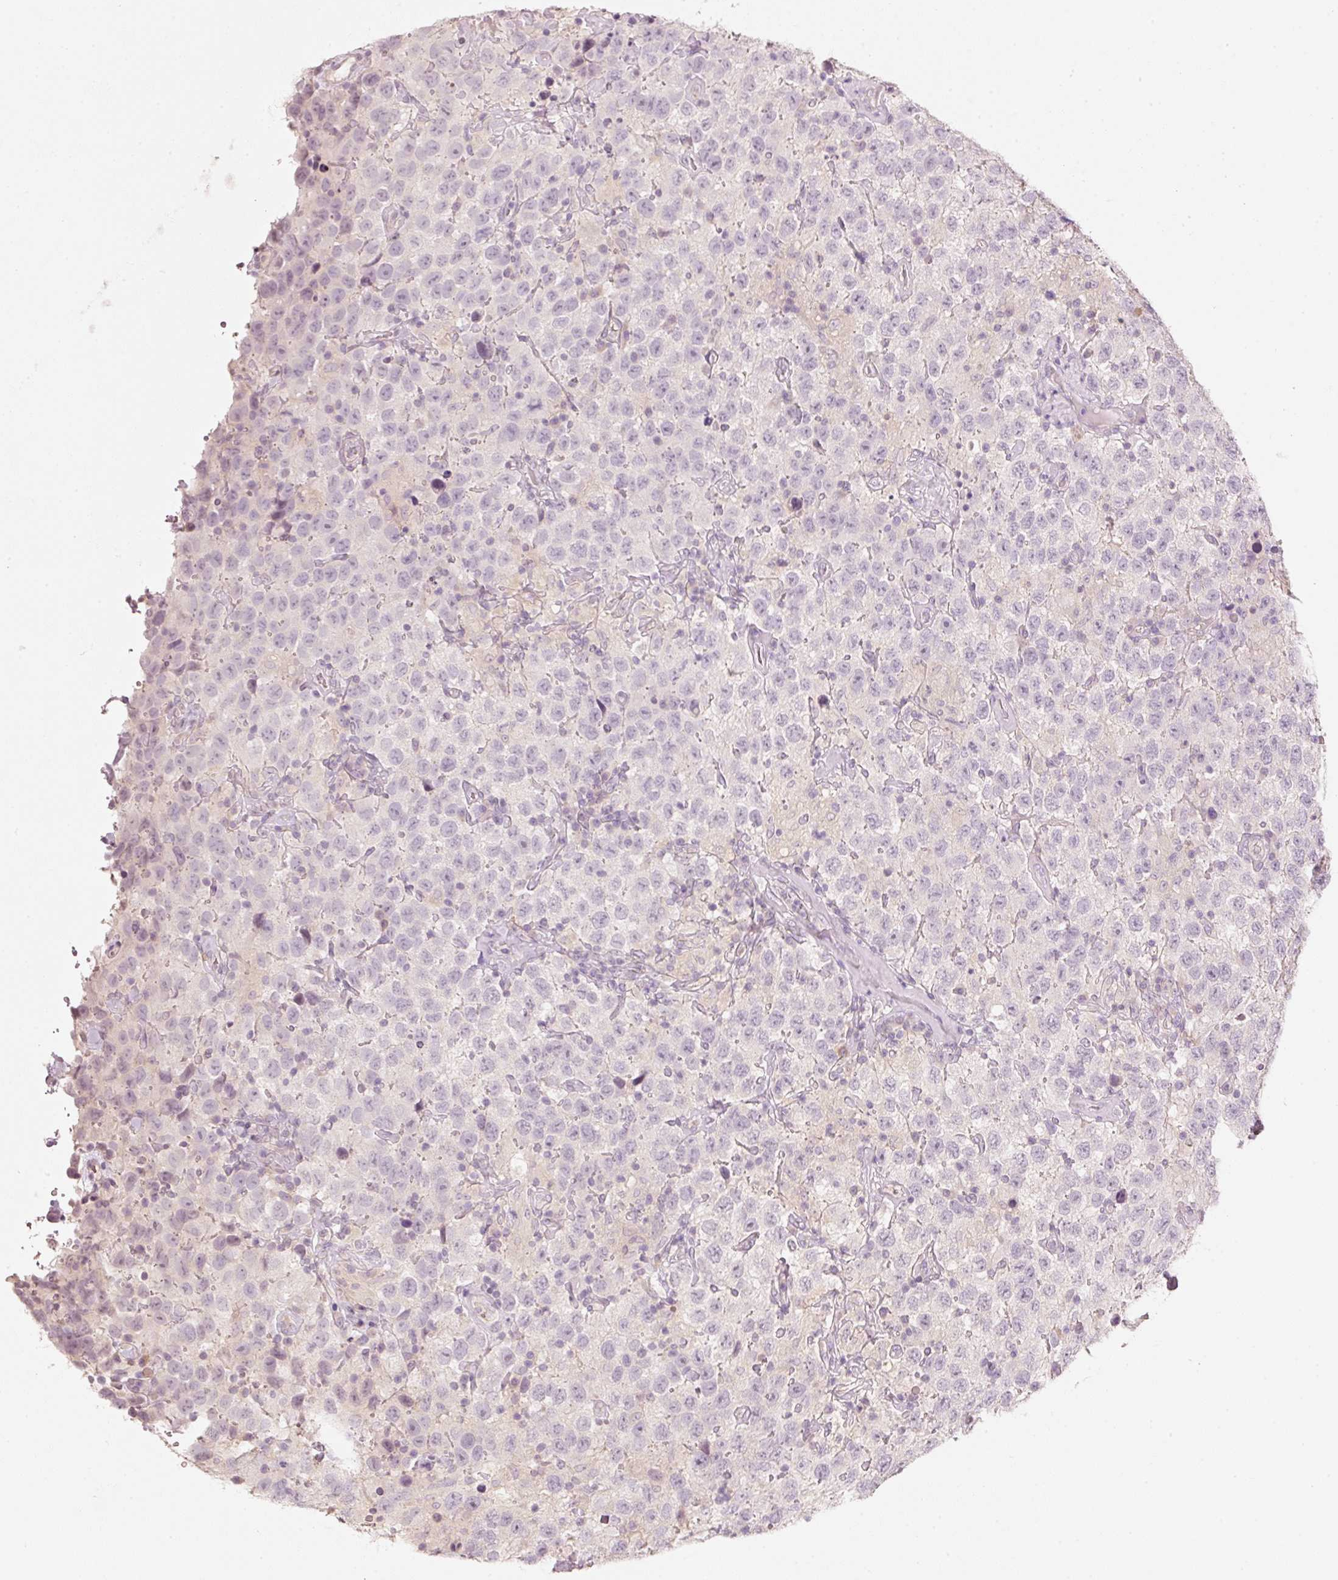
{"staining": {"intensity": "negative", "quantity": "none", "location": "none"}, "tissue": "testis cancer", "cell_type": "Tumor cells", "image_type": "cancer", "snomed": [{"axis": "morphology", "description": "Seminoma, NOS"}, {"axis": "topography", "description": "Testis"}], "caption": "Testis cancer (seminoma) was stained to show a protein in brown. There is no significant positivity in tumor cells. The staining was performed using DAB to visualize the protein expression in brown, while the nuclei were stained in blue with hematoxylin (Magnification: 20x).", "gene": "STEAP1", "patient": {"sex": "male", "age": 41}}